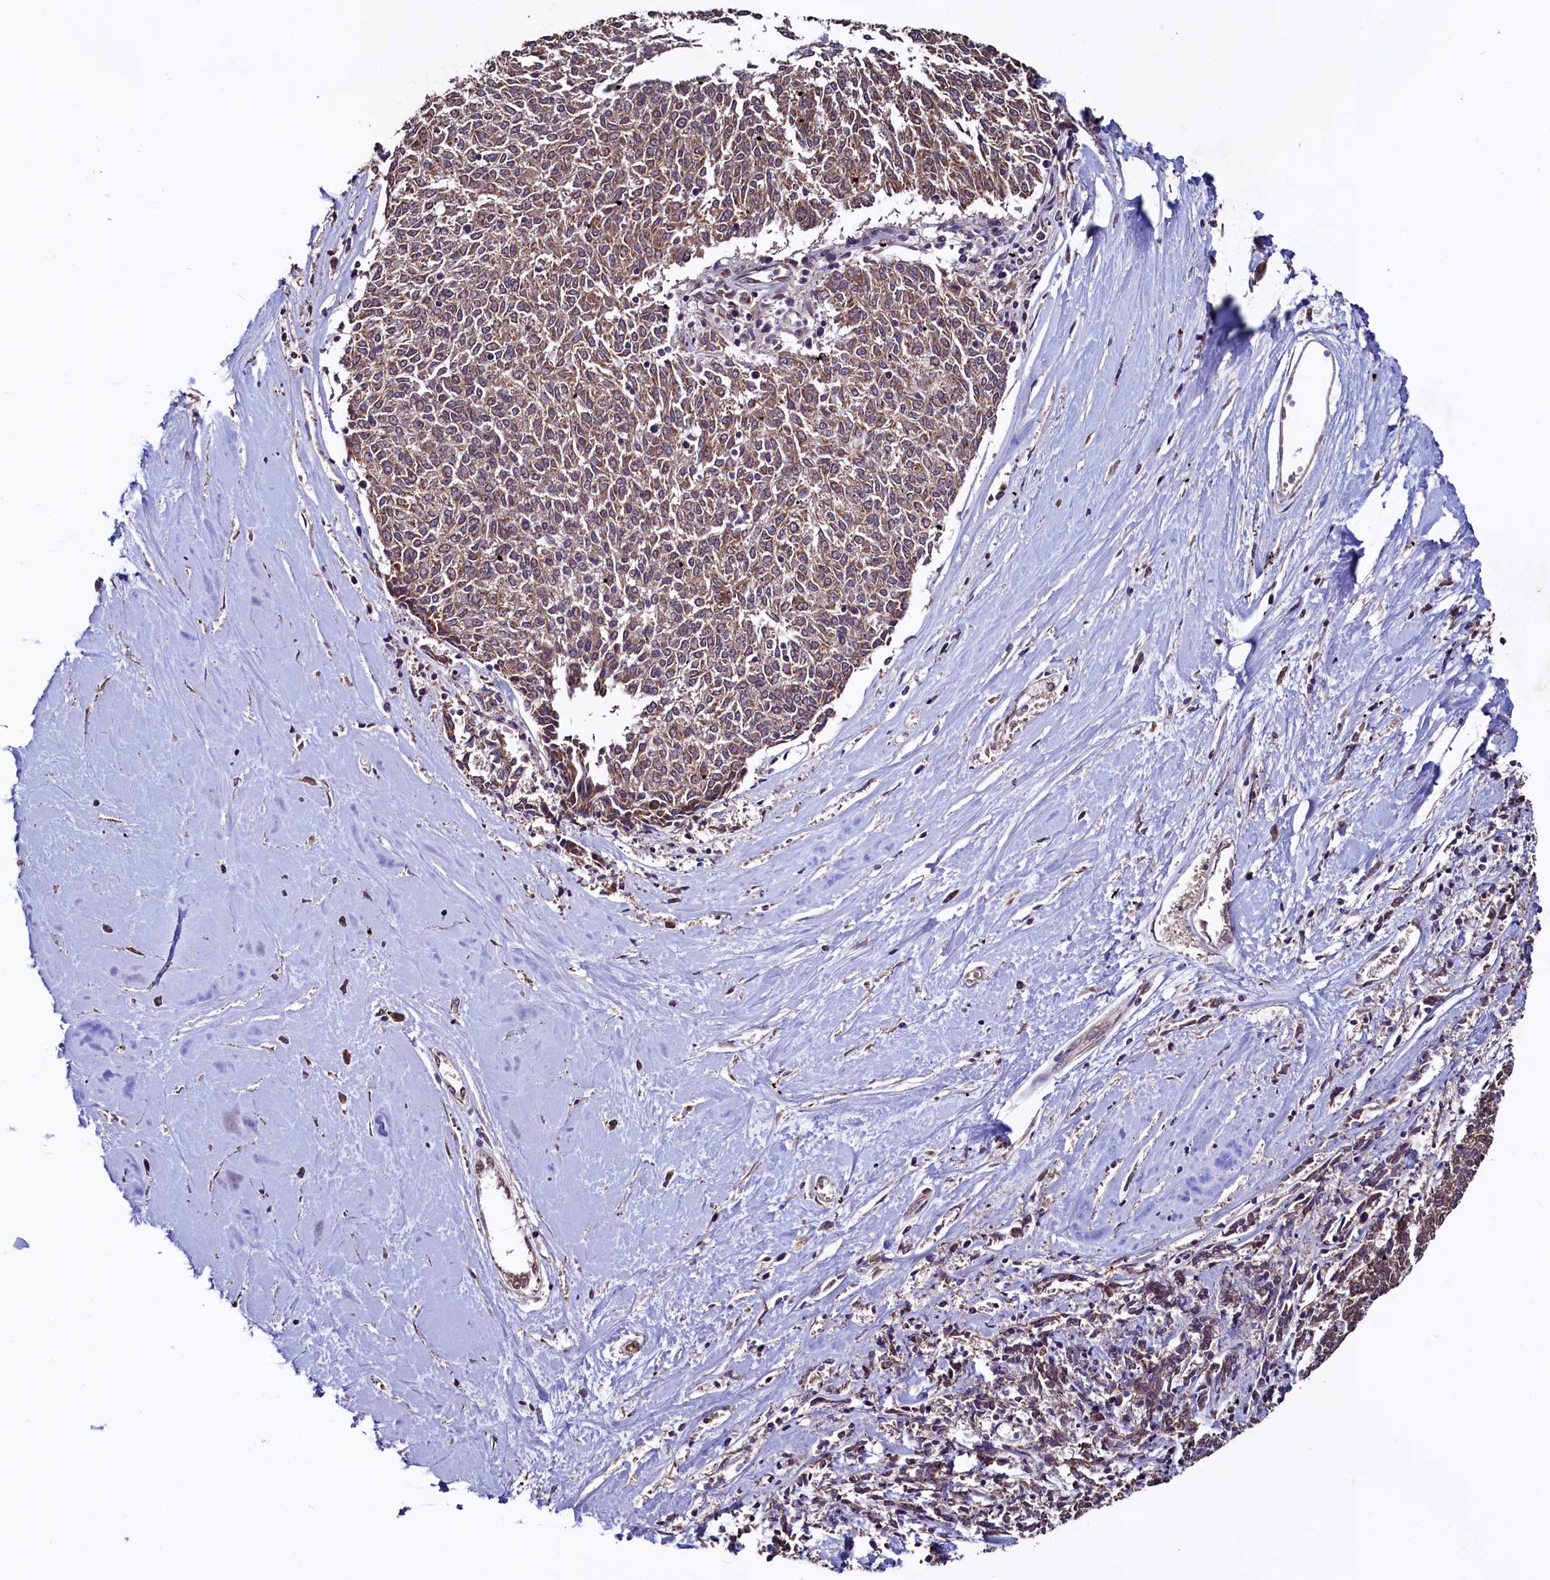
{"staining": {"intensity": "moderate", "quantity": ">75%", "location": "cytoplasmic/membranous"}, "tissue": "melanoma", "cell_type": "Tumor cells", "image_type": "cancer", "snomed": [{"axis": "morphology", "description": "Malignant melanoma, NOS"}, {"axis": "topography", "description": "Skin"}], "caption": "This image exhibits malignant melanoma stained with immunohistochemistry to label a protein in brown. The cytoplasmic/membranous of tumor cells show moderate positivity for the protein. Nuclei are counter-stained blue.", "gene": "RBFA", "patient": {"sex": "female", "age": 72}}